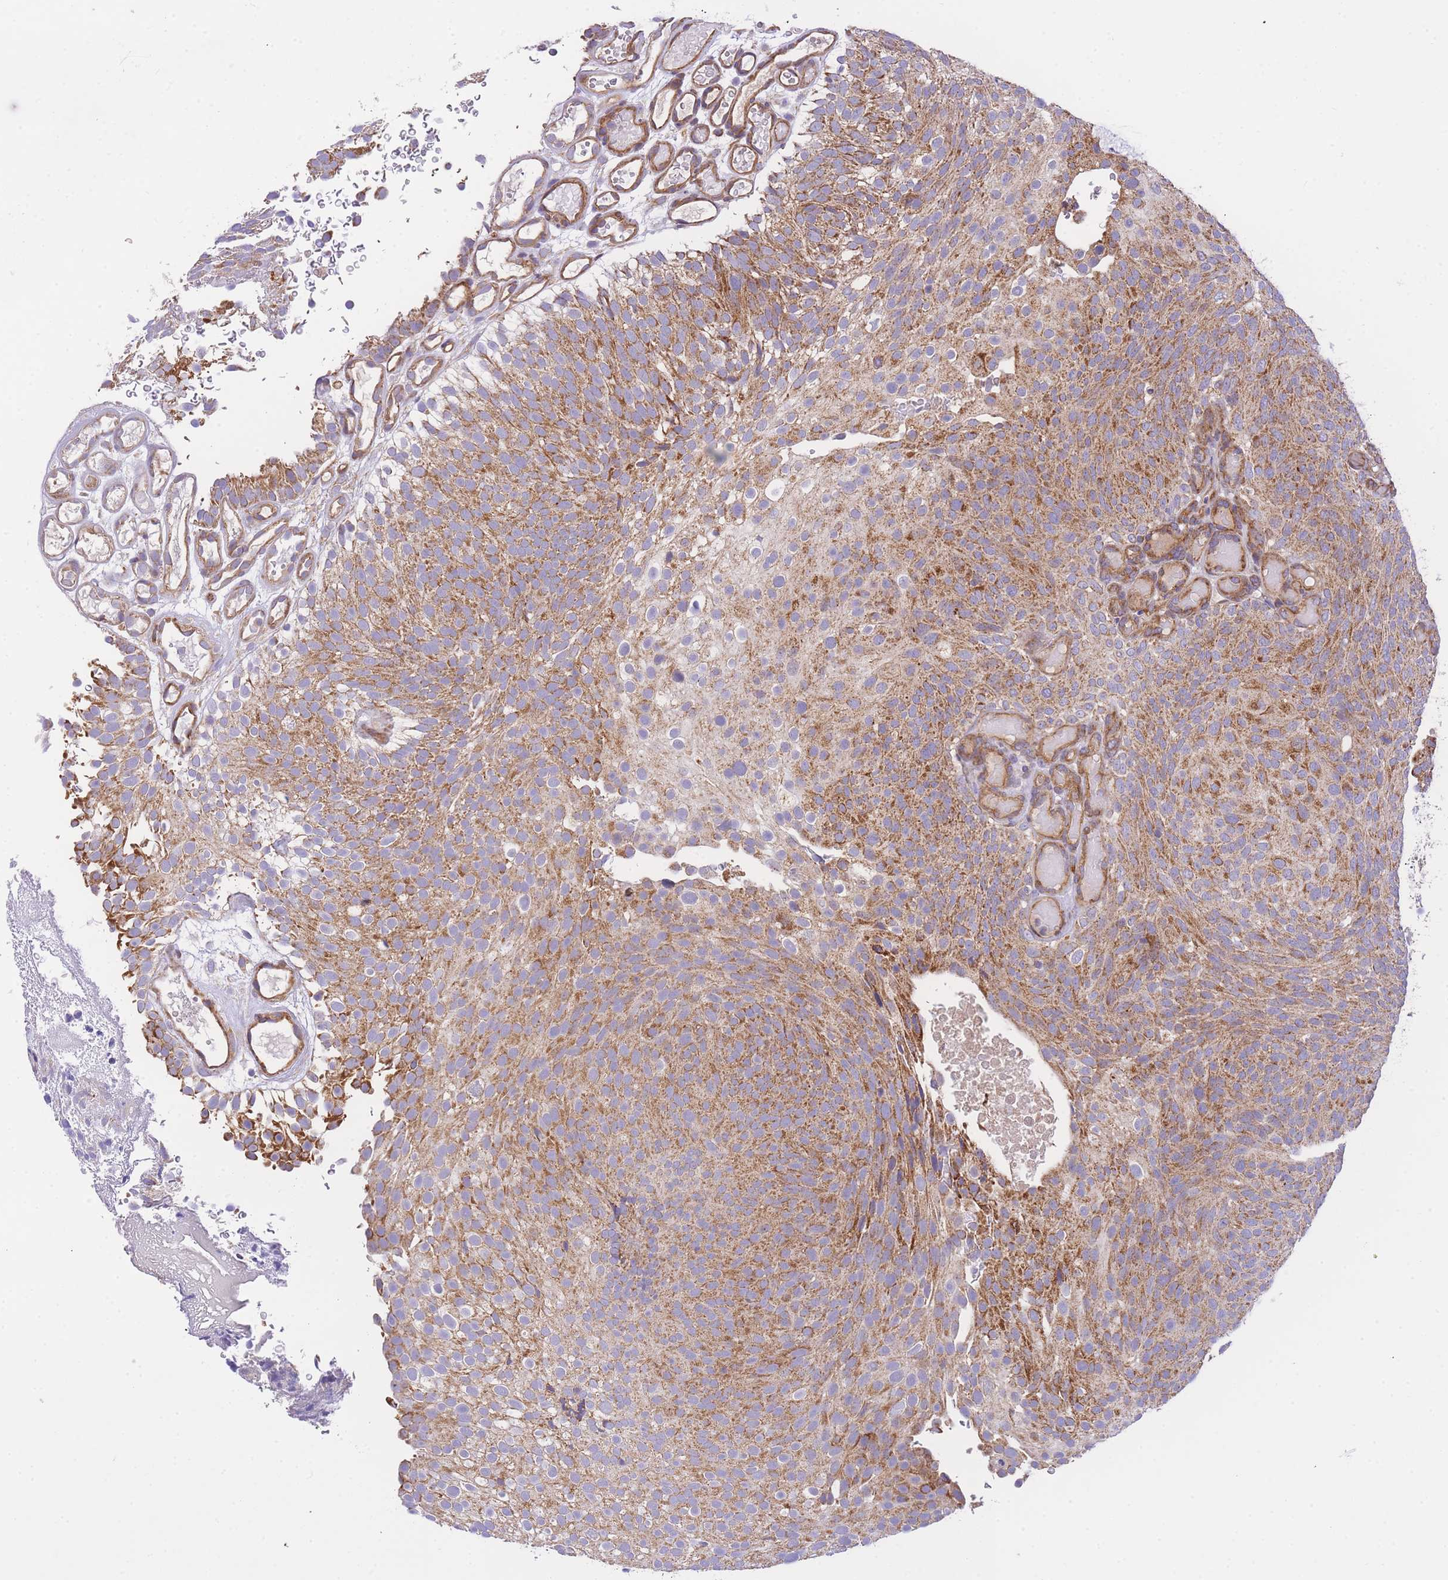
{"staining": {"intensity": "moderate", "quantity": ">75%", "location": "cytoplasmic/membranous"}, "tissue": "urothelial cancer", "cell_type": "Tumor cells", "image_type": "cancer", "snomed": [{"axis": "morphology", "description": "Urothelial carcinoma, Low grade"}, {"axis": "topography", "description": "Urinary bladder"}], "caption": "Moderate cytoplasmic/membranous protein staining is seen in approximately >75% of tumor cells in urothelial cancer. The staining is performed using DAB (3,3'-diaminobenzidine) brown chromogen to label protein expression. The nuclei are counter-stained blue using hematoxylin.", "gene": "MTRES1", "patient": {"sex": "male", "age": 78}}